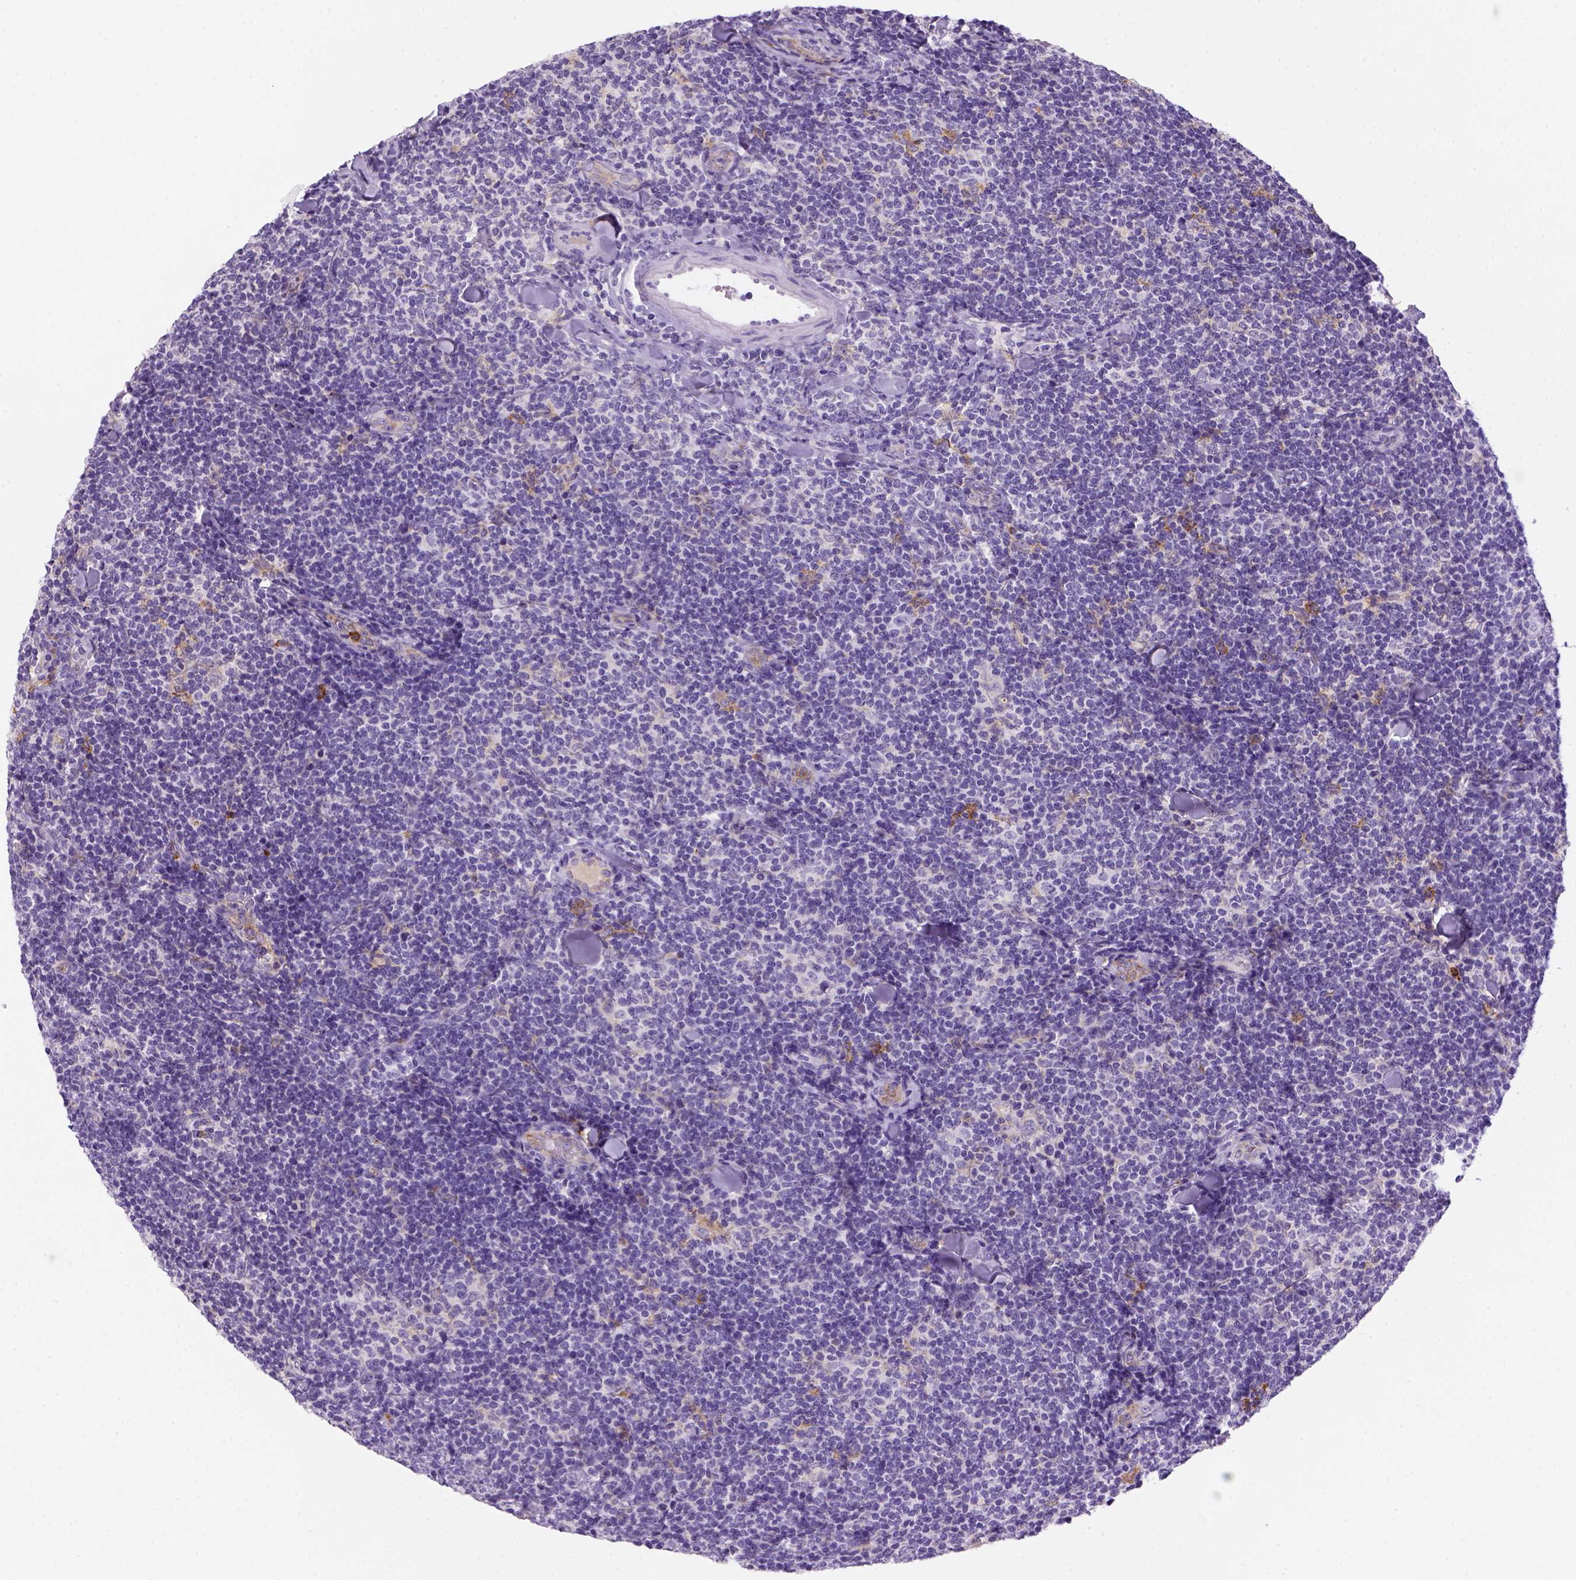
{"staining": {"intensity": "negative", "quantity": "none", "location": "none"}, "tissue": "lymphoma", "cell_type": "Tumor cells", "image_type": "cancer", "snomed": [{"axis": "morphology", "description": "Malignant lymphoma, non-Hodgkin's type, Low grade"}, {"axis": "topography", "description": "Lymph node"}], "caption": "Lymphoma was stained to show a protein in brown. There is no significant expression in tumor cells.", "gene": "CD14", "patient": {"sex": "female", "age": 56}}